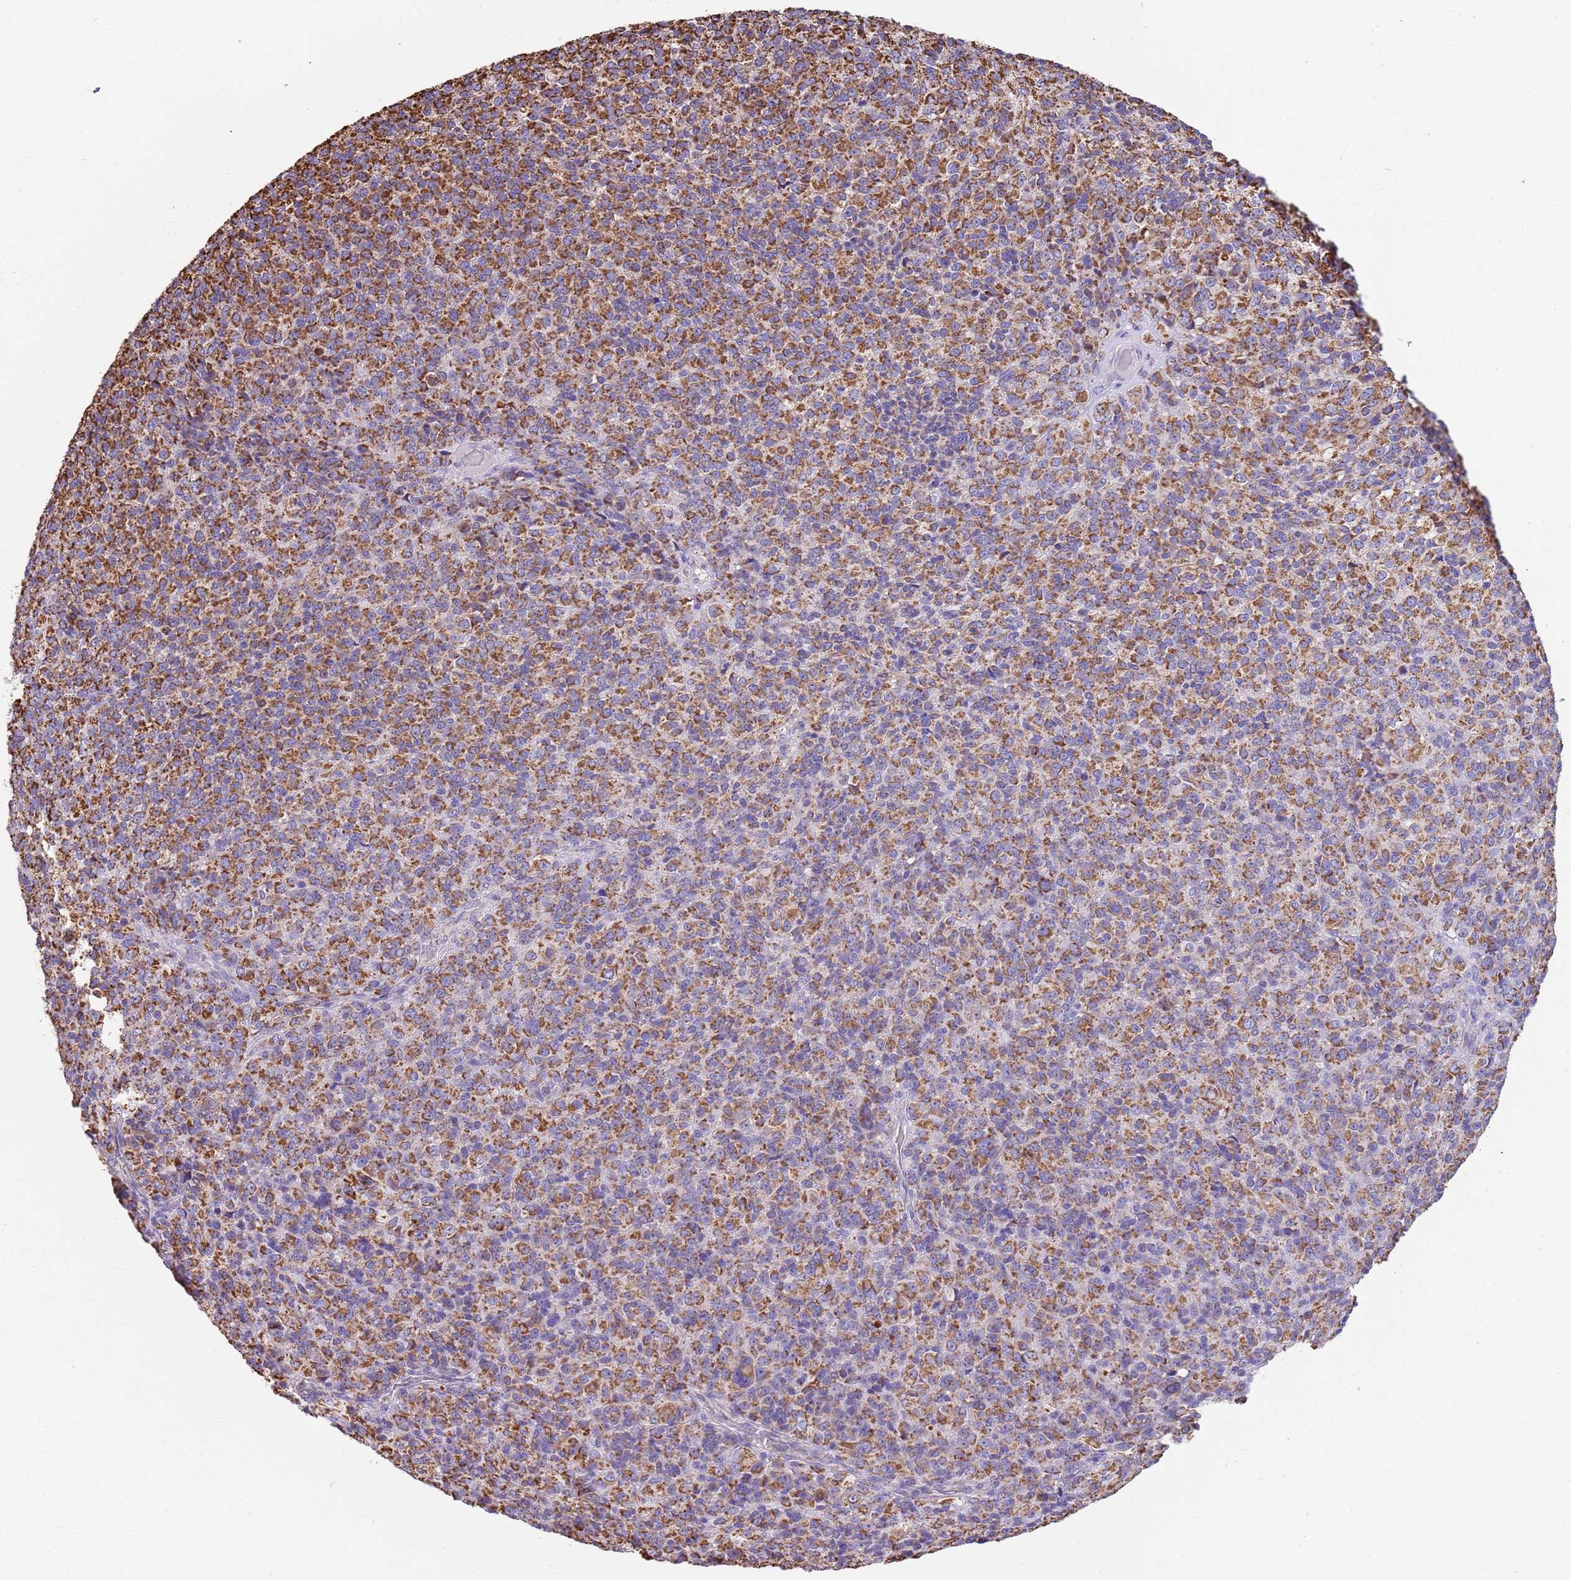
{"staining": {"intensity": "strong", "quantity": ">75%", "location": "cytoplasmic/membranous"}, "tissue": "melanoma", "cell_type": "Tumor cells", "image_type": "cancer", "snomed": [{"axis": "morphology", "description": "Malignant melanoma, Metastatic site"}, {"axis": "topography", "description": "Brain"}], "caption": "Protein staining of malignant melanoma (metastatic site) tissue reveals strong cytoplasmic/membranous positivity in about >75% of tumor cells. Using DAB (brown) and hematoxylin (blue) stains, captured at high magnification using brightfield microscopy.", "gene": "TTLL1", "patient": {"sex": "female", "age": 56}}